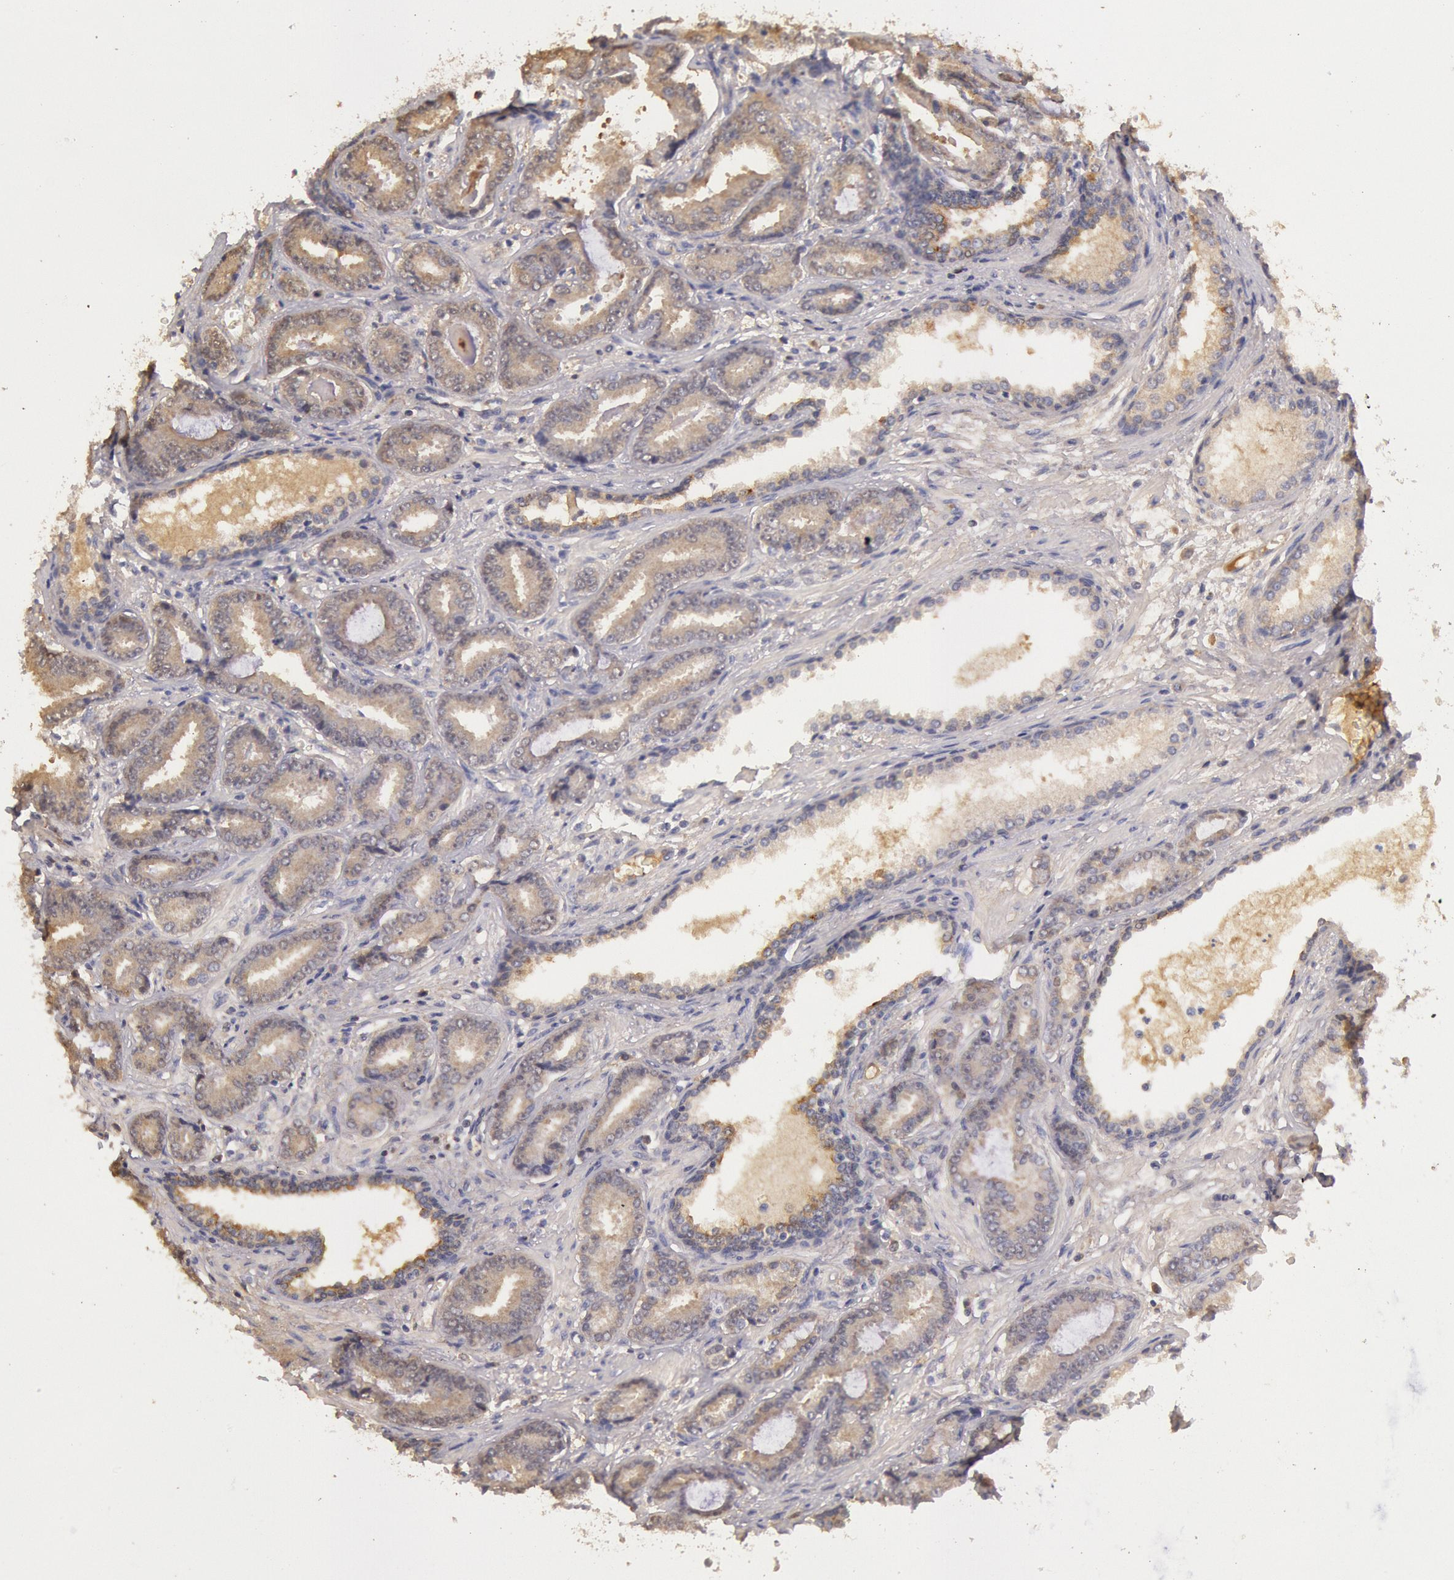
{"staining": {"intensity": "negative", "quantity": "none", "location": "none"}, "tissue": "prostate cancer", "cell_type": "Tumor cells", "image_type": "cancer", "snomed": [{"axis": "morphology", "description": "Adenocarcinoma, Low grade"}, {"axis": "topography", "description": "Prostate"}], "caption": "Prostate low-grade adenocarcinoma was stained to show a protein in brown. There is no significant expression in tumor cells. (DAB immunohistochemistry (IHC) with hematoxylin counter stain).", "gene": "C1R", "patient": {"sex": "male", "age": 65}}